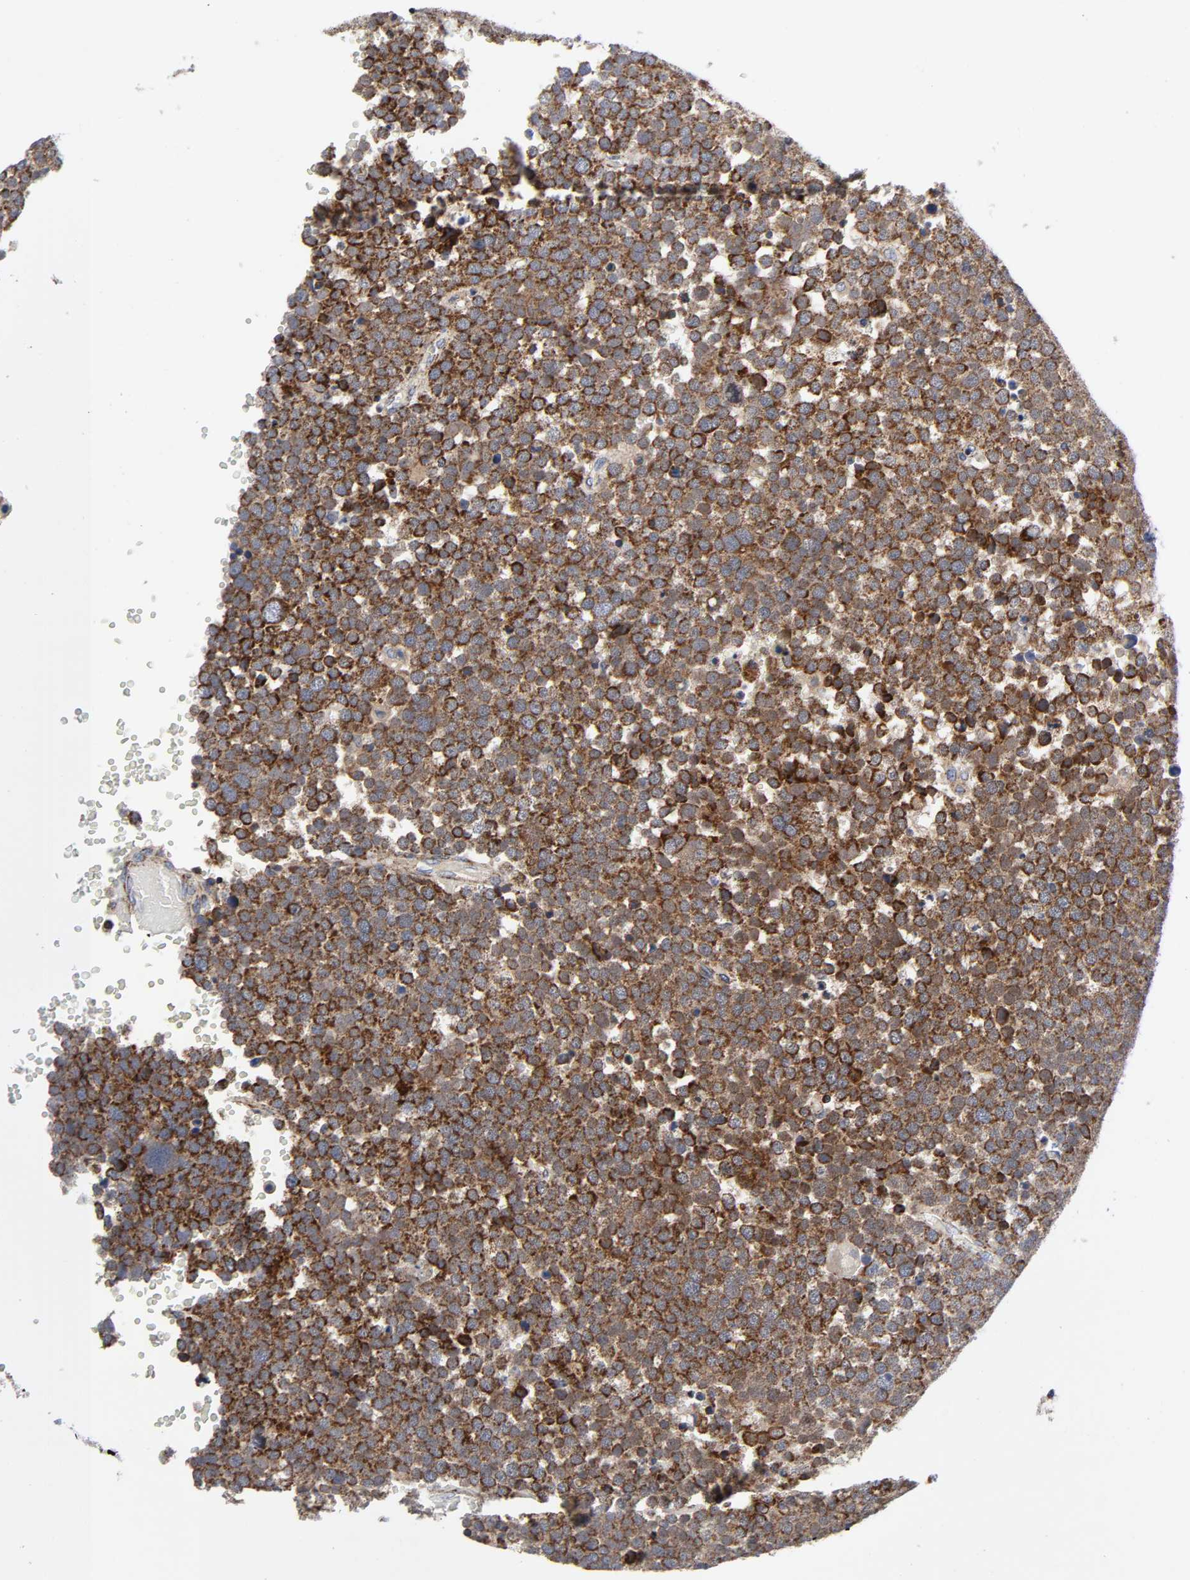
{"staining": {"intensity": "strong", "quantity": ">75%", "location": "cytoplasmic/membranous"}, "tissue": "testis cancer", "cell_type": "Tumor cells", "image_type": "cancer", "snomed": [{"axis": "morphology", "description": "Seminoma, NOS"}, {"axis": "topography", "description": "Testis"}], "caption": "Seminoma (testis) stained with immunohistochemistry (IHC) displays strong cytoplasmic/membranous positivity in approximately >75% of tumor cells.", "gene": "AOPEP", "patient": {"sex": "male", "age": 71}}